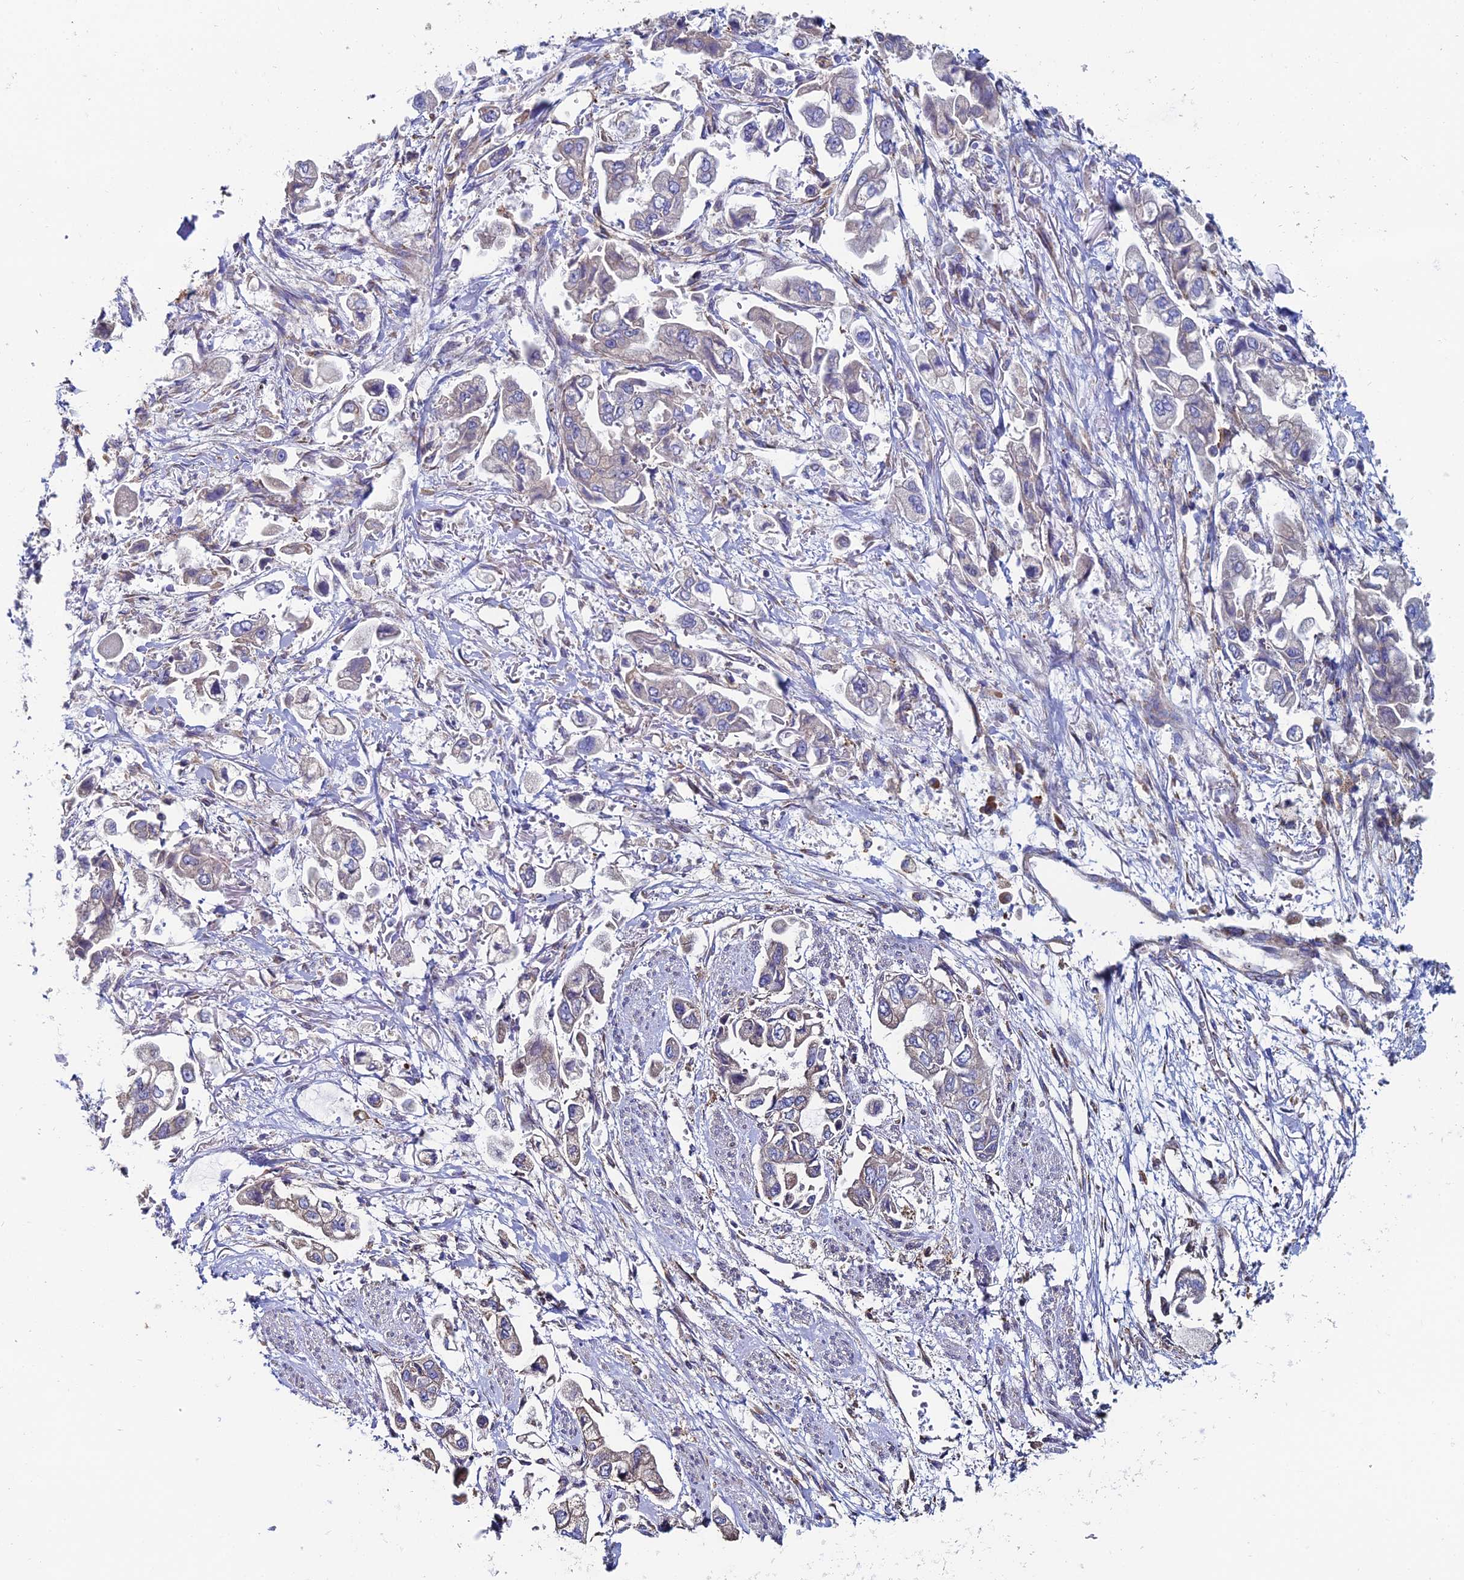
{"staining": {"intensity": "weak", "quantity": "<25%", "location": "cytoplasmic/membranous"}, "tissue": "stomach cancer", "cell_type": "Tumor cells", "image_type": "cancer", "snomed": [{"axis": "morphology", "description": "Adenocarcinoma, NOS"}, {"axis": "topography", "description": "Stomach"}], "caption": "High power microscopy histopathology image of an immunohistochemistry image of stomach cancer (adenocarcinoma), revealing no significant staining in tumor cells.", "gene": "CLCN3", "patient": {"sex": "male", "age": 62}}